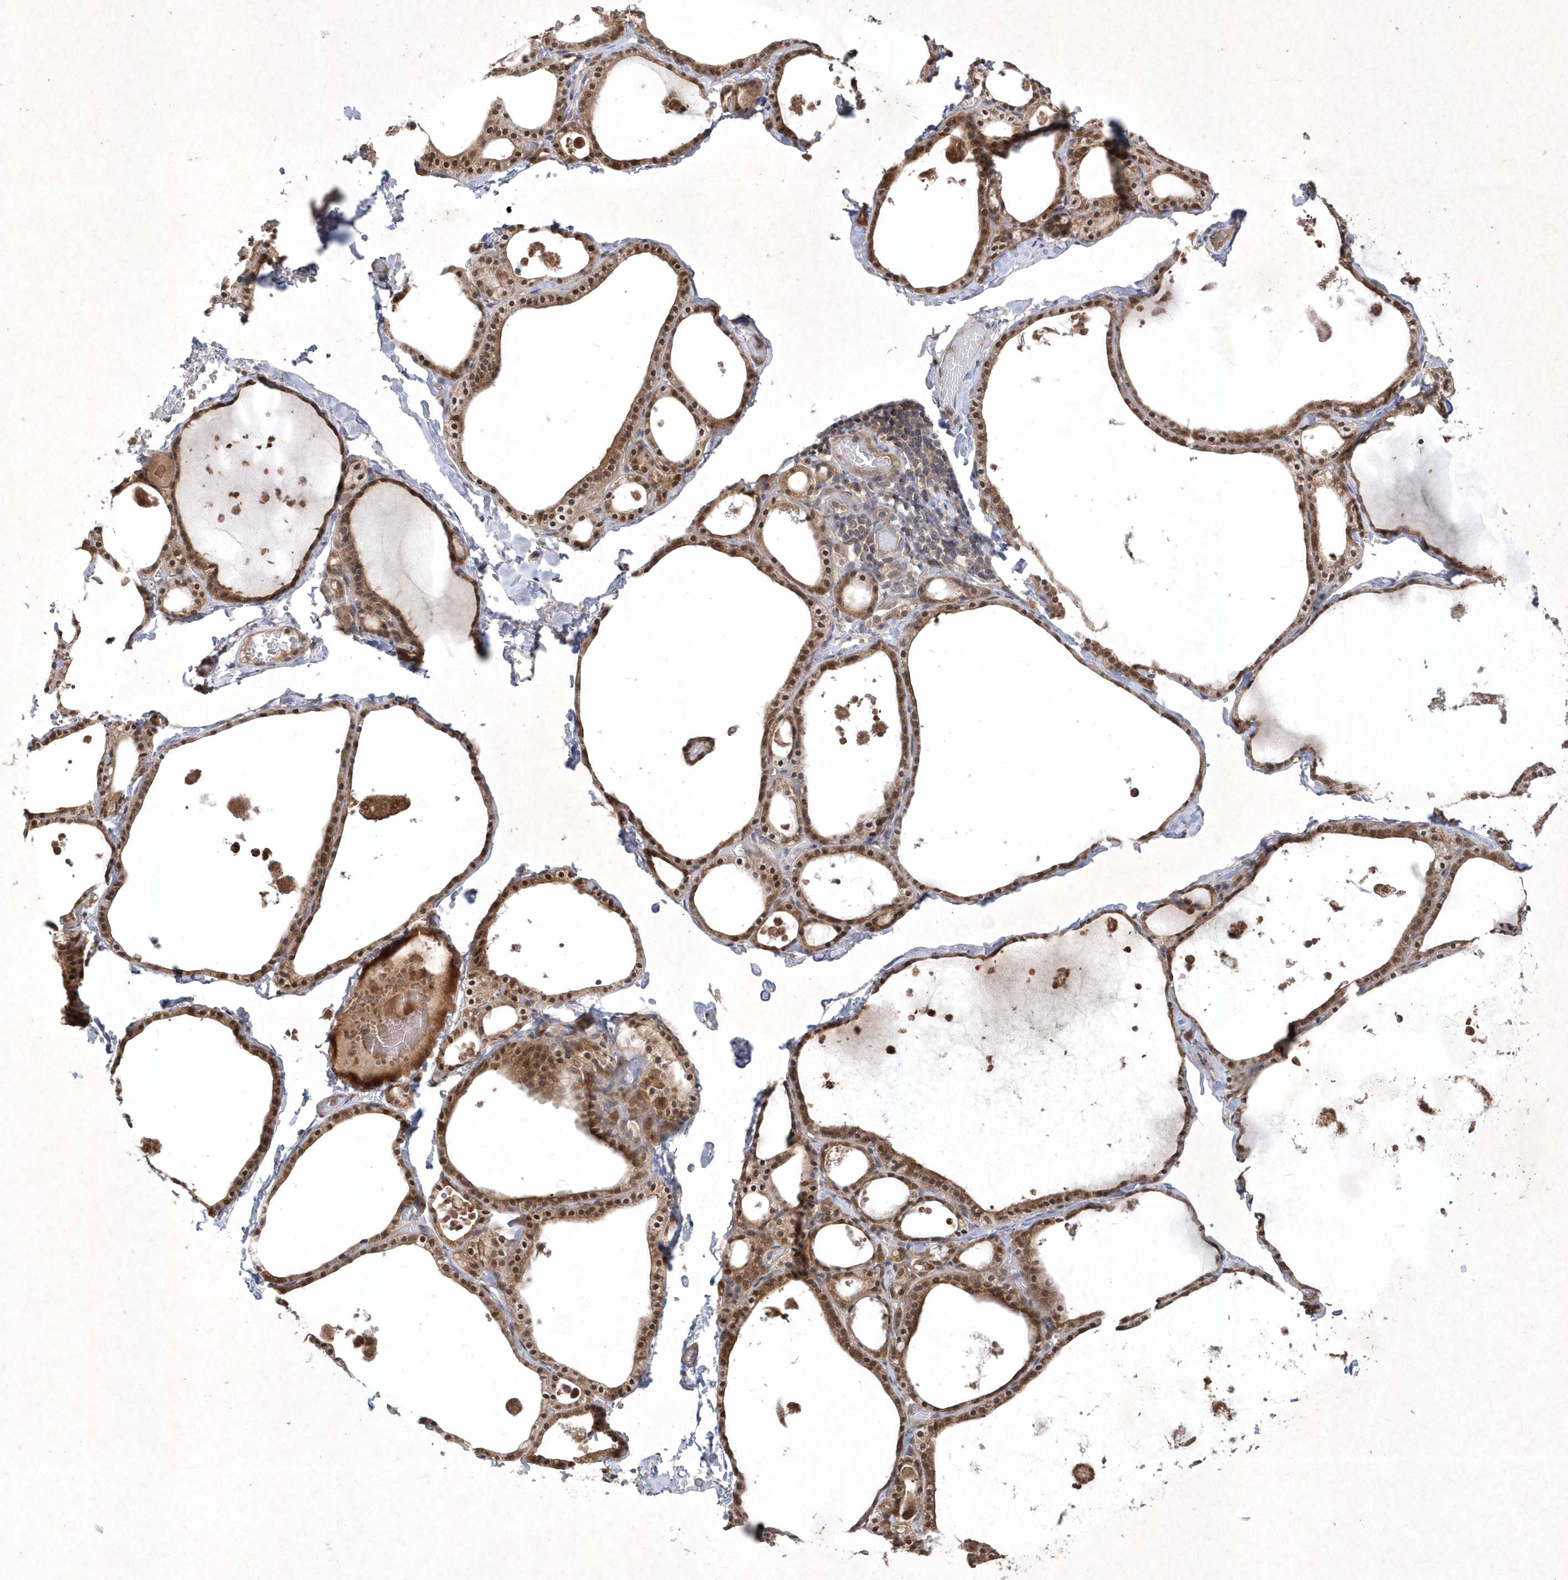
{"staining": {"intensity": "moderate", "quantity": ">75%", "location": "cytoplasmic/membranous,nuclear"}, "tissue": "thyroid gland", "cell_type": "Glandular cells", "image_type": "normal", "snomed": [{"axis": "morphology", "description": "Normal tissue, NOS"}, {"axis": "topography", "description": "Thyroid gland"}], "caption": "Immunohistochemical staining of normal thyroid gland shows moderate cytoplasmic/membranous,nuclear protein positivity in approximately >75% of glandular cells.", "gene": "AKR7A2", "patient": {"sex": "male", "age": 56}}